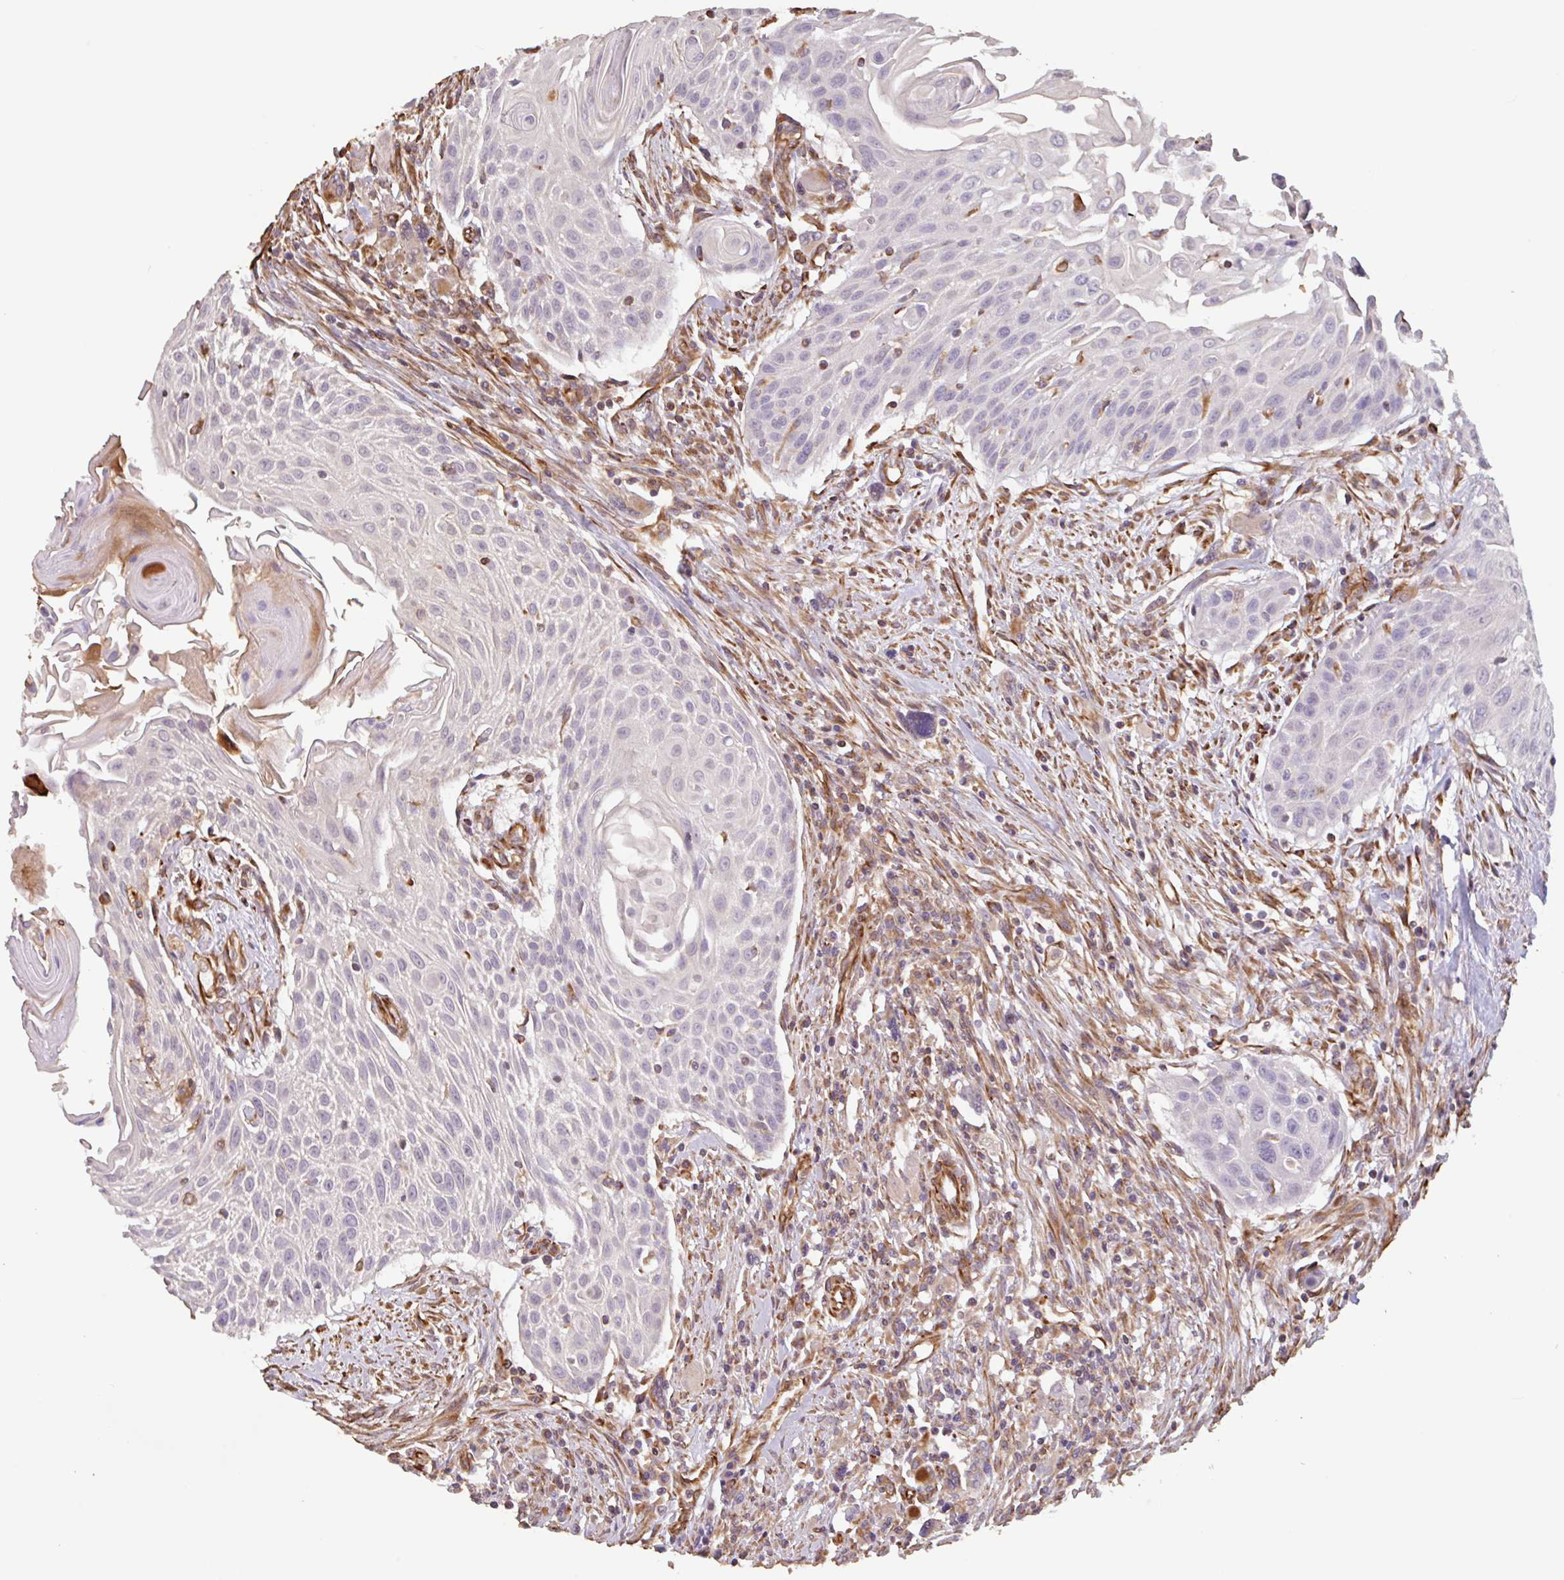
{"staining": {"intensity": "negative", "quantity": "none", "location": "none"}, "tissue": "head and neck cancer", "cell_type": "Tumor cells", "image_type": "cancer", "snomed": [{"axis": "morphology", "description": "Squamous cell carcinoma, NOS"}, {"axis": "topography", "description": "Lymph node"}, {"axis": "topography", "description": "Salivary gland"}, {"axis": "topography", "description": "Head-Neck"}], "caption": "IHC image of neoplastic tissue: squamous cell carcinoma (head and neck) stained with DAB (3,3'-diaminobenzidine) shows no significant protein positivity in tumor cells. (DAB IHC visualized using brightfield microscopy, high magnification).", "gene": "ZNF790", "patient": {"sex": "female", "age": 74}}